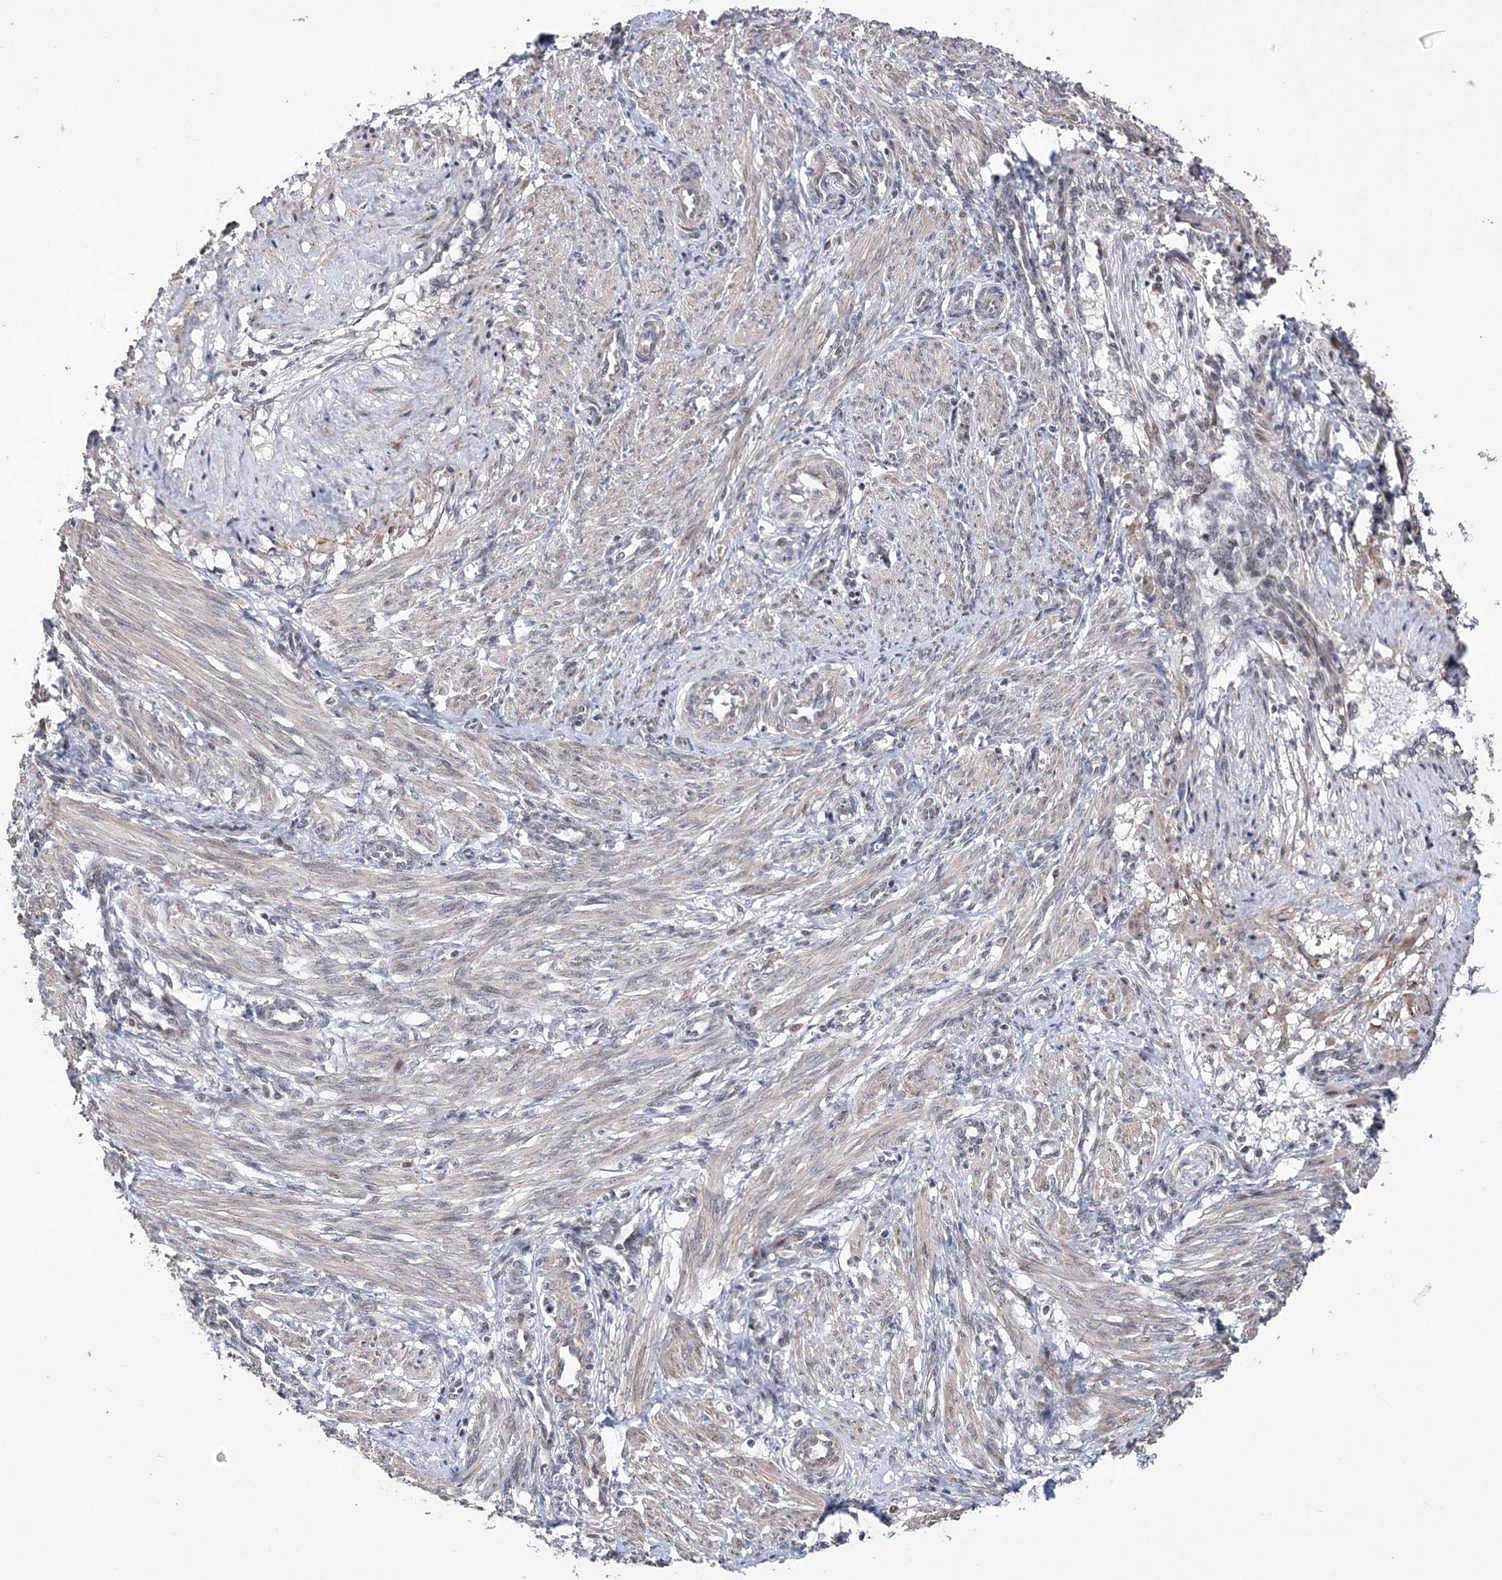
{"staining": {"intensity": "weak", "quantity": "25%-75%", "location": "cytoplasmic/membranous"}, "tissue": "smooth muscle", "cell_type": "Smooth muscle cells", "image_type": "normal", "snomed": [{"axis": "morphology", "description": "Normal tissue, NOS"}, {"axis": "topography", "description": "Endometrium"}], "caption": "An immunohistochemistry image of unremarkable tissue is shown. Protein staining in brown shows weak cytoplasmic/membranous positivity in smooth muscle within smooth muscle cells.", "gene": "BOD1L1", "patient": {"sex": "female", "age": 33}}